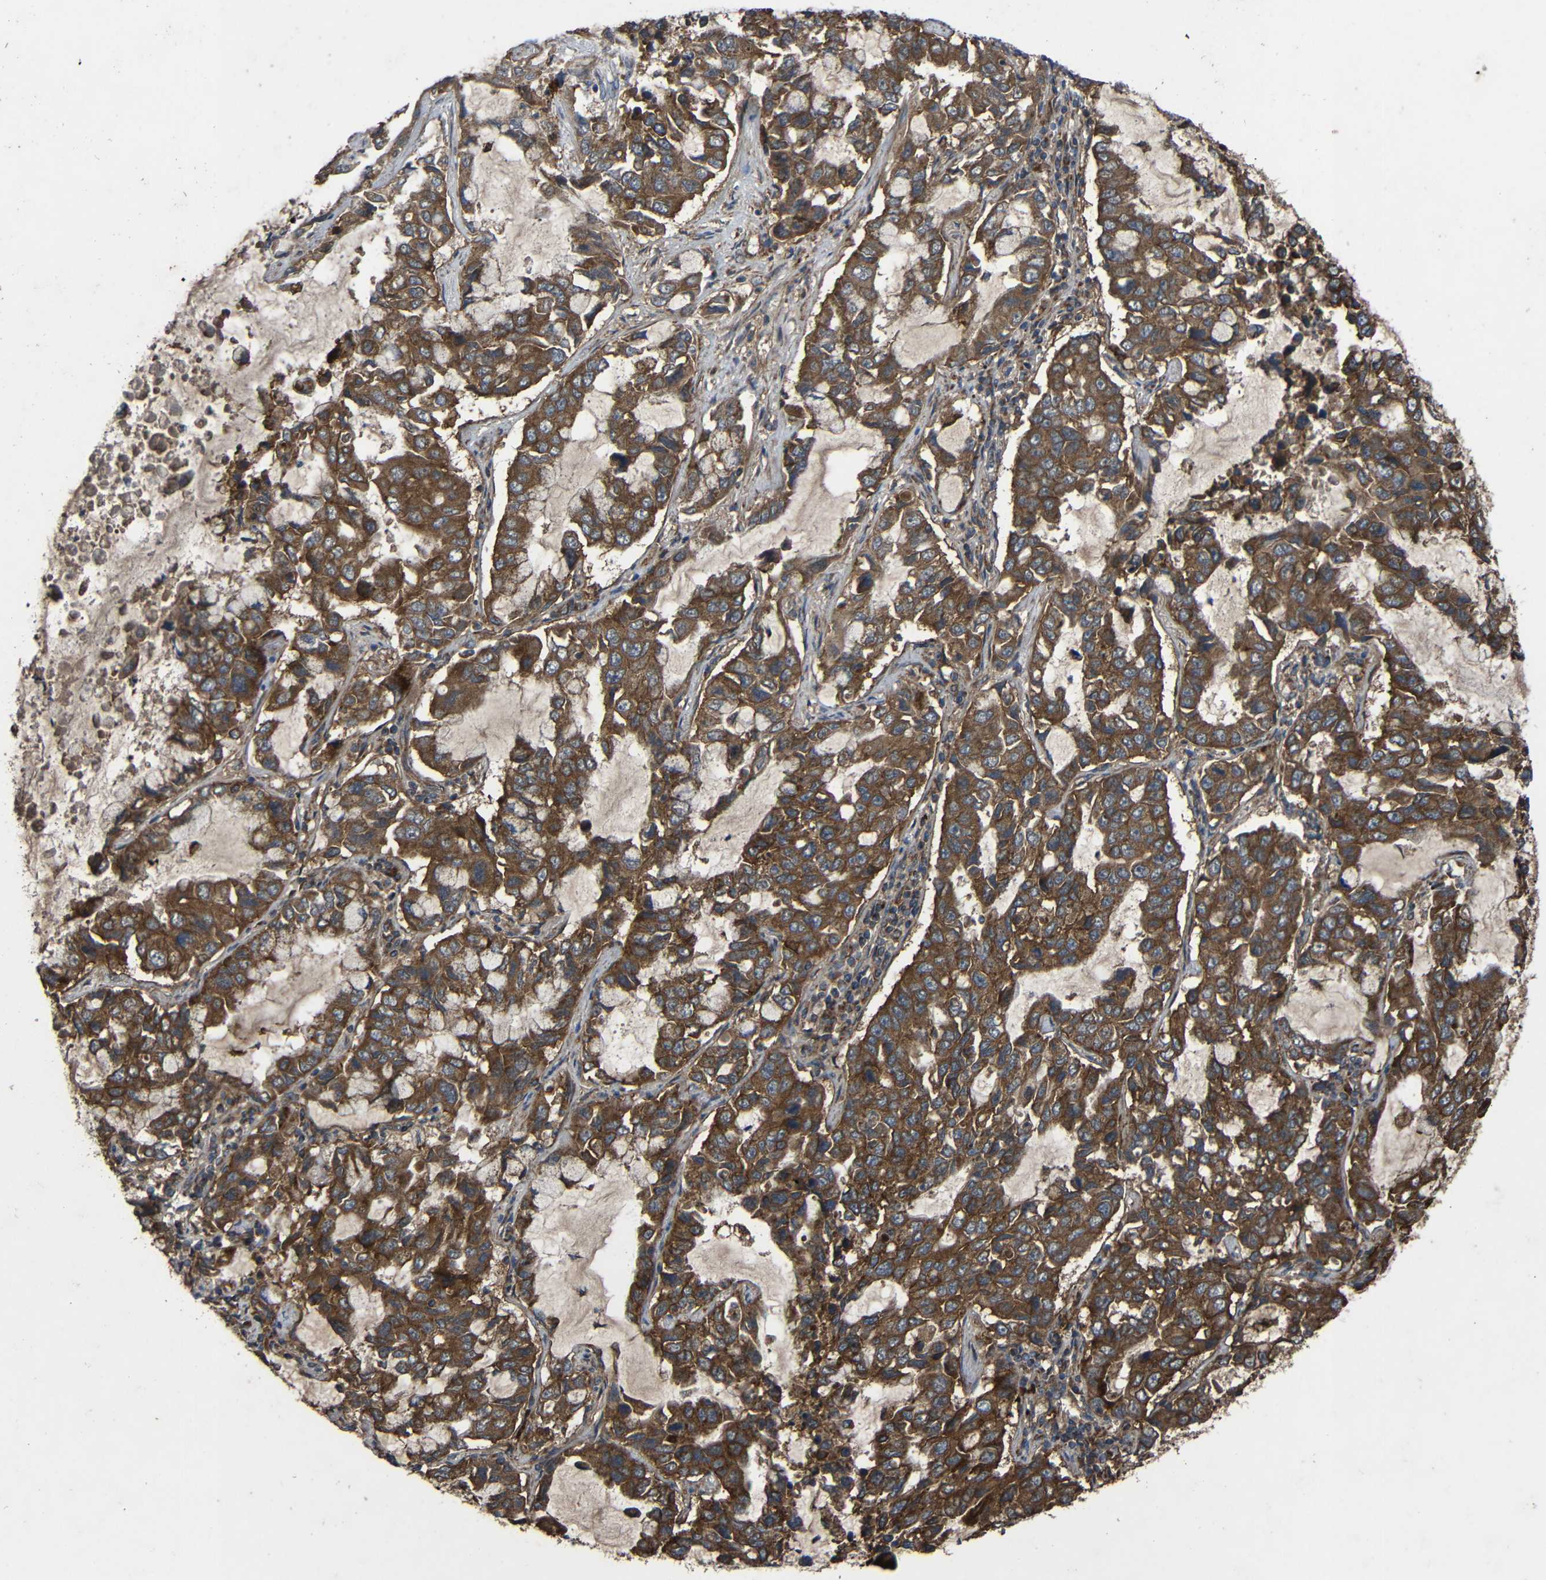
{"staining": {"intensity": "strong", "quantity": ">75%", "location": "cytoplasmic/membranous"}, "tissue": "lung cancer", "cell_type": "Tumor cells", "image_type": "cancer", "snomed": [{"axis": "morphology", "description": "Adenocarcinoma, NOS"}, {"axis": "topography", "description": "Lung"}], "caption": "A brown stain highlights strong cytoplasmic/membranous expression of a protein in human lung cancer tumor cells.", "gene": "C1GALT1", "patient": {"sex": "male", "age": 64}}